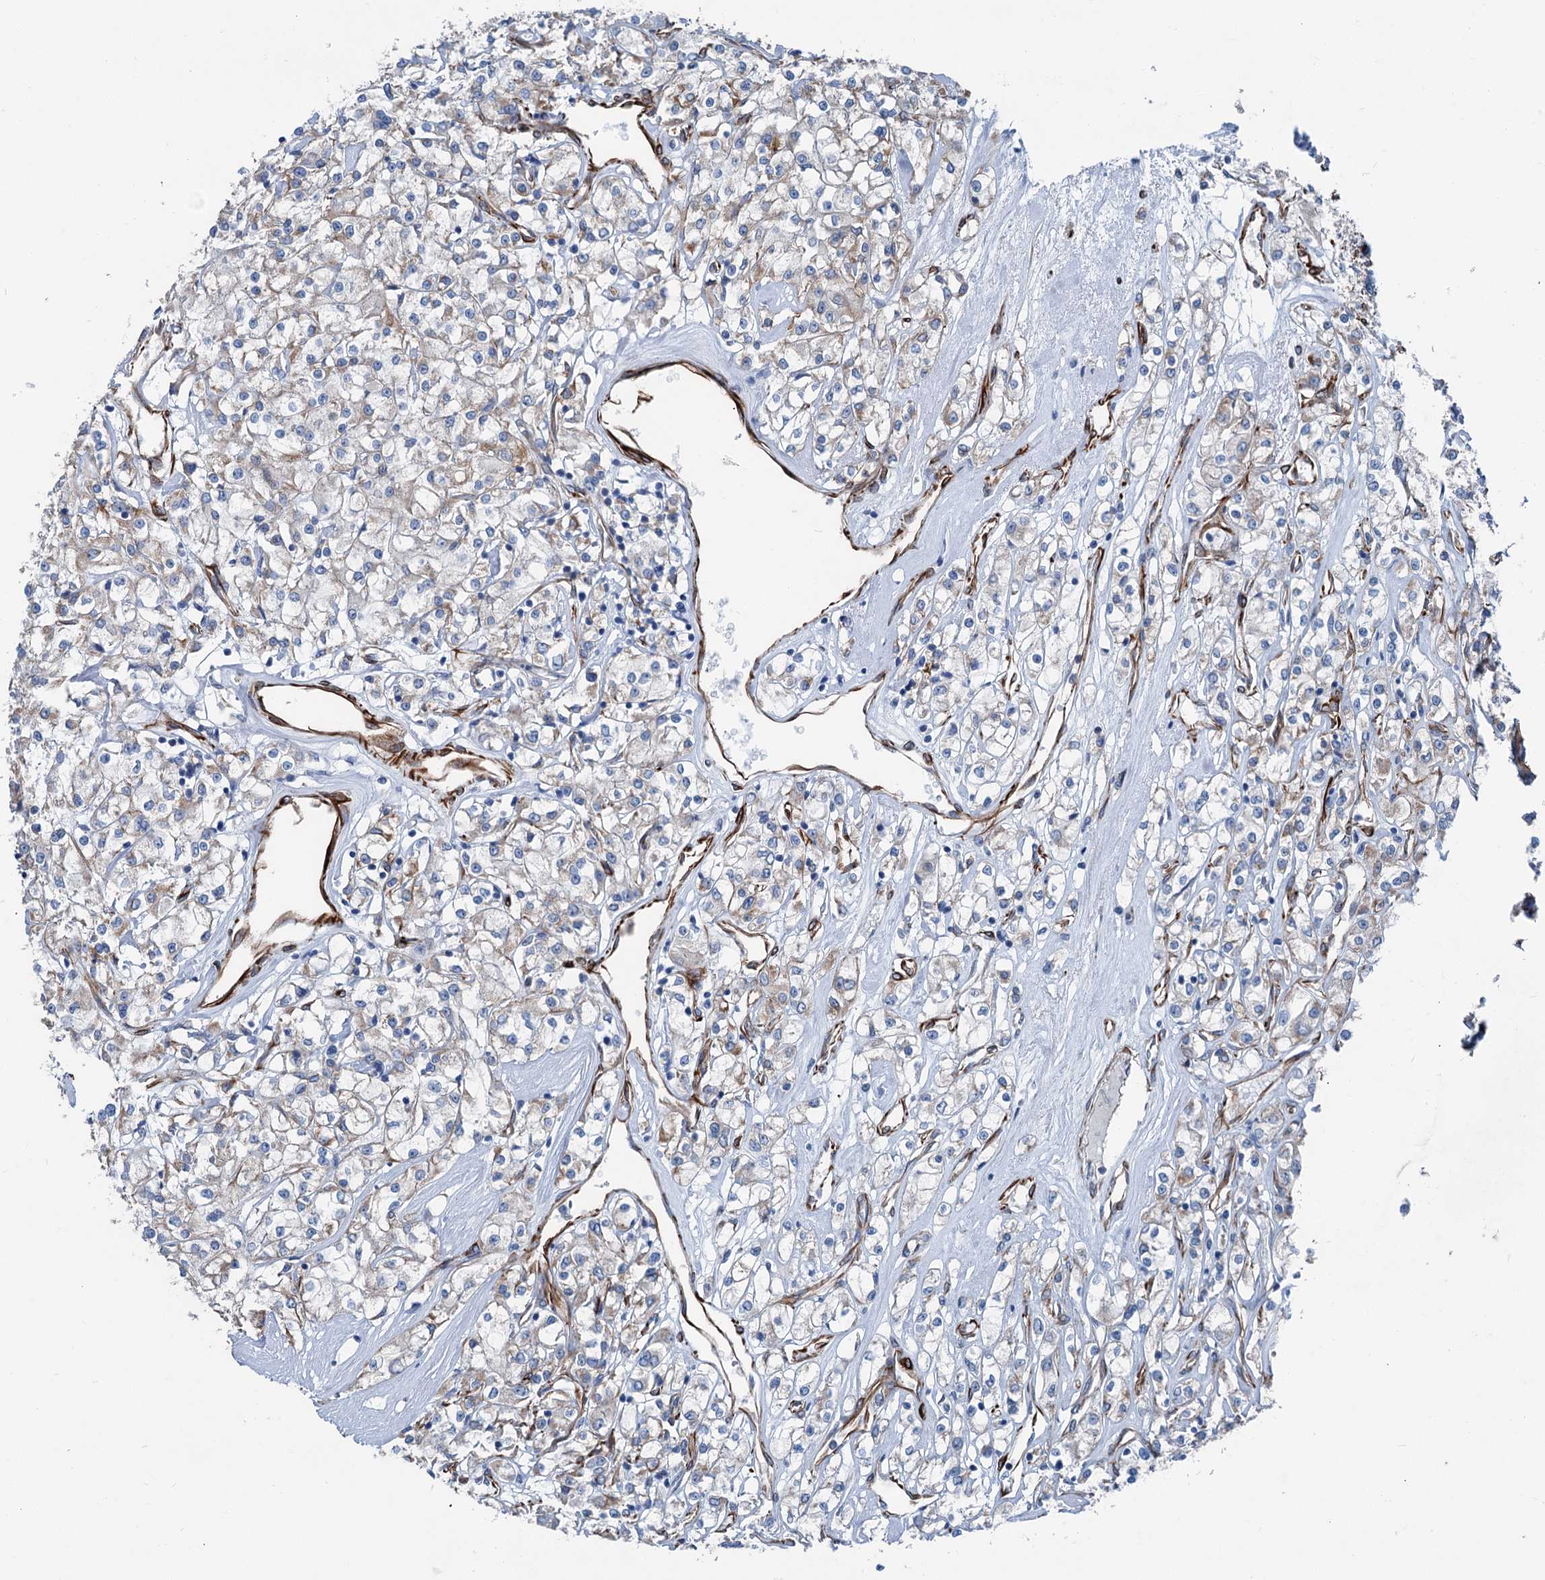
{"staining": {"intensity": "negative", "quantity": "none", "location": "none"}, "tissue": "renal cancer", "cell_type": "Tumor cells", "image_type": "cancer", "snomed": [{"axis": "morphology", "description": "Adenocarcinoma, NOS"}, {"axis": "topography", "description": "Kidney"}], "caption": "IHC of human renal cancer demonstrates no staining in tumor cells.", "gene": "CALCOCO1", "patient": {"sex": "female", "age": 59}}